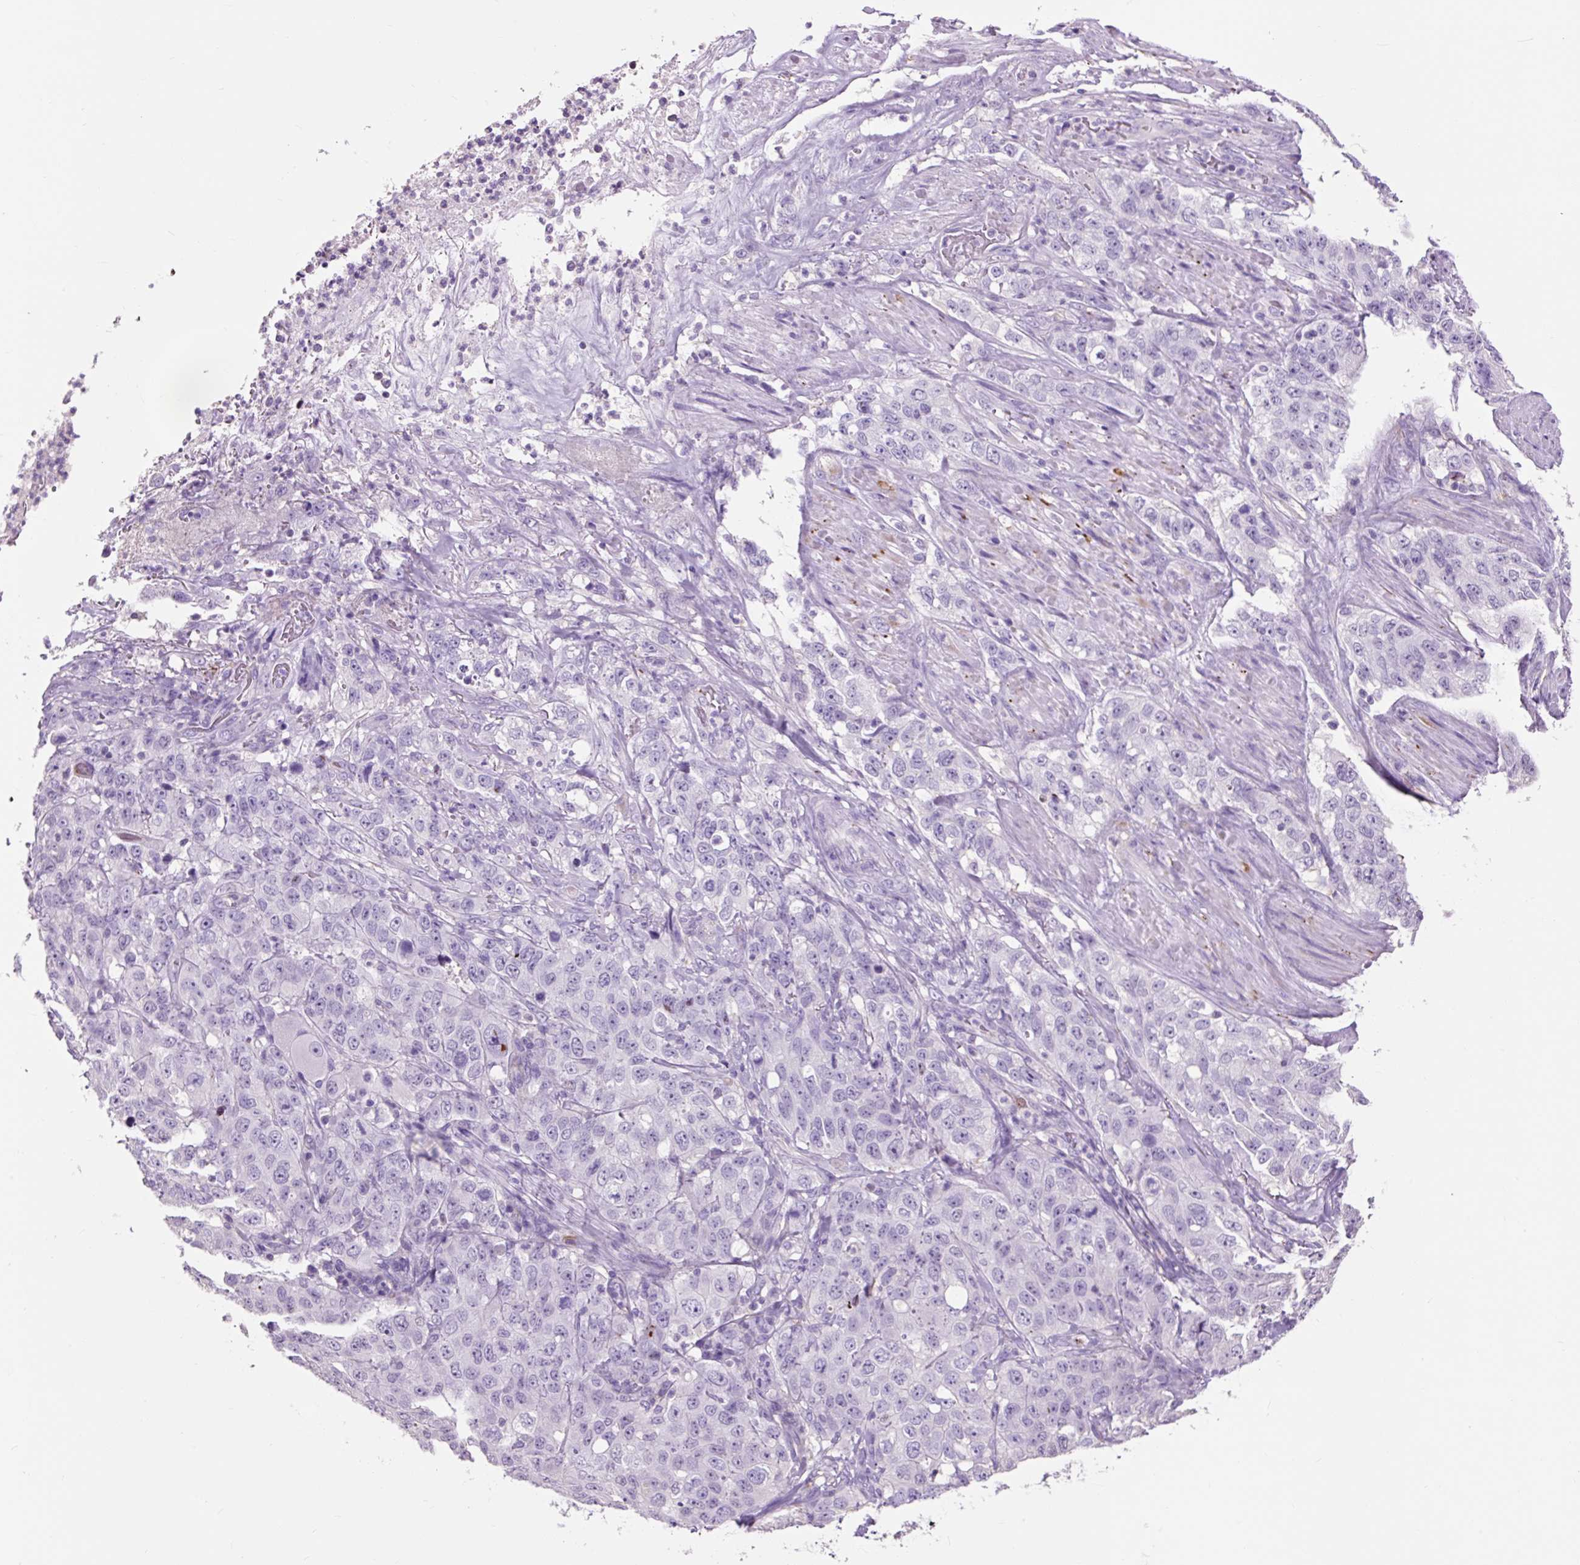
{"staining": {"intensity": "negative", "quantity": "none", "location": "none"}, "tissue": "stomach cancer", "cell_type": "Tumor cells", "image_type": "cancer", "snomed": [{"axis": "morphology", "description": "Adenocarcinoma, NOS"}, {"axis": "topography", "description": "Stomach"}], "caption": "IHC photomicrograph of human stomach cancer (adenocarcinoma) stained for a protein (brown), which demonstrates no positivity in tumor cells.", "gene": "OR10A7", "patient": {"sex": "male", "age": 48}}